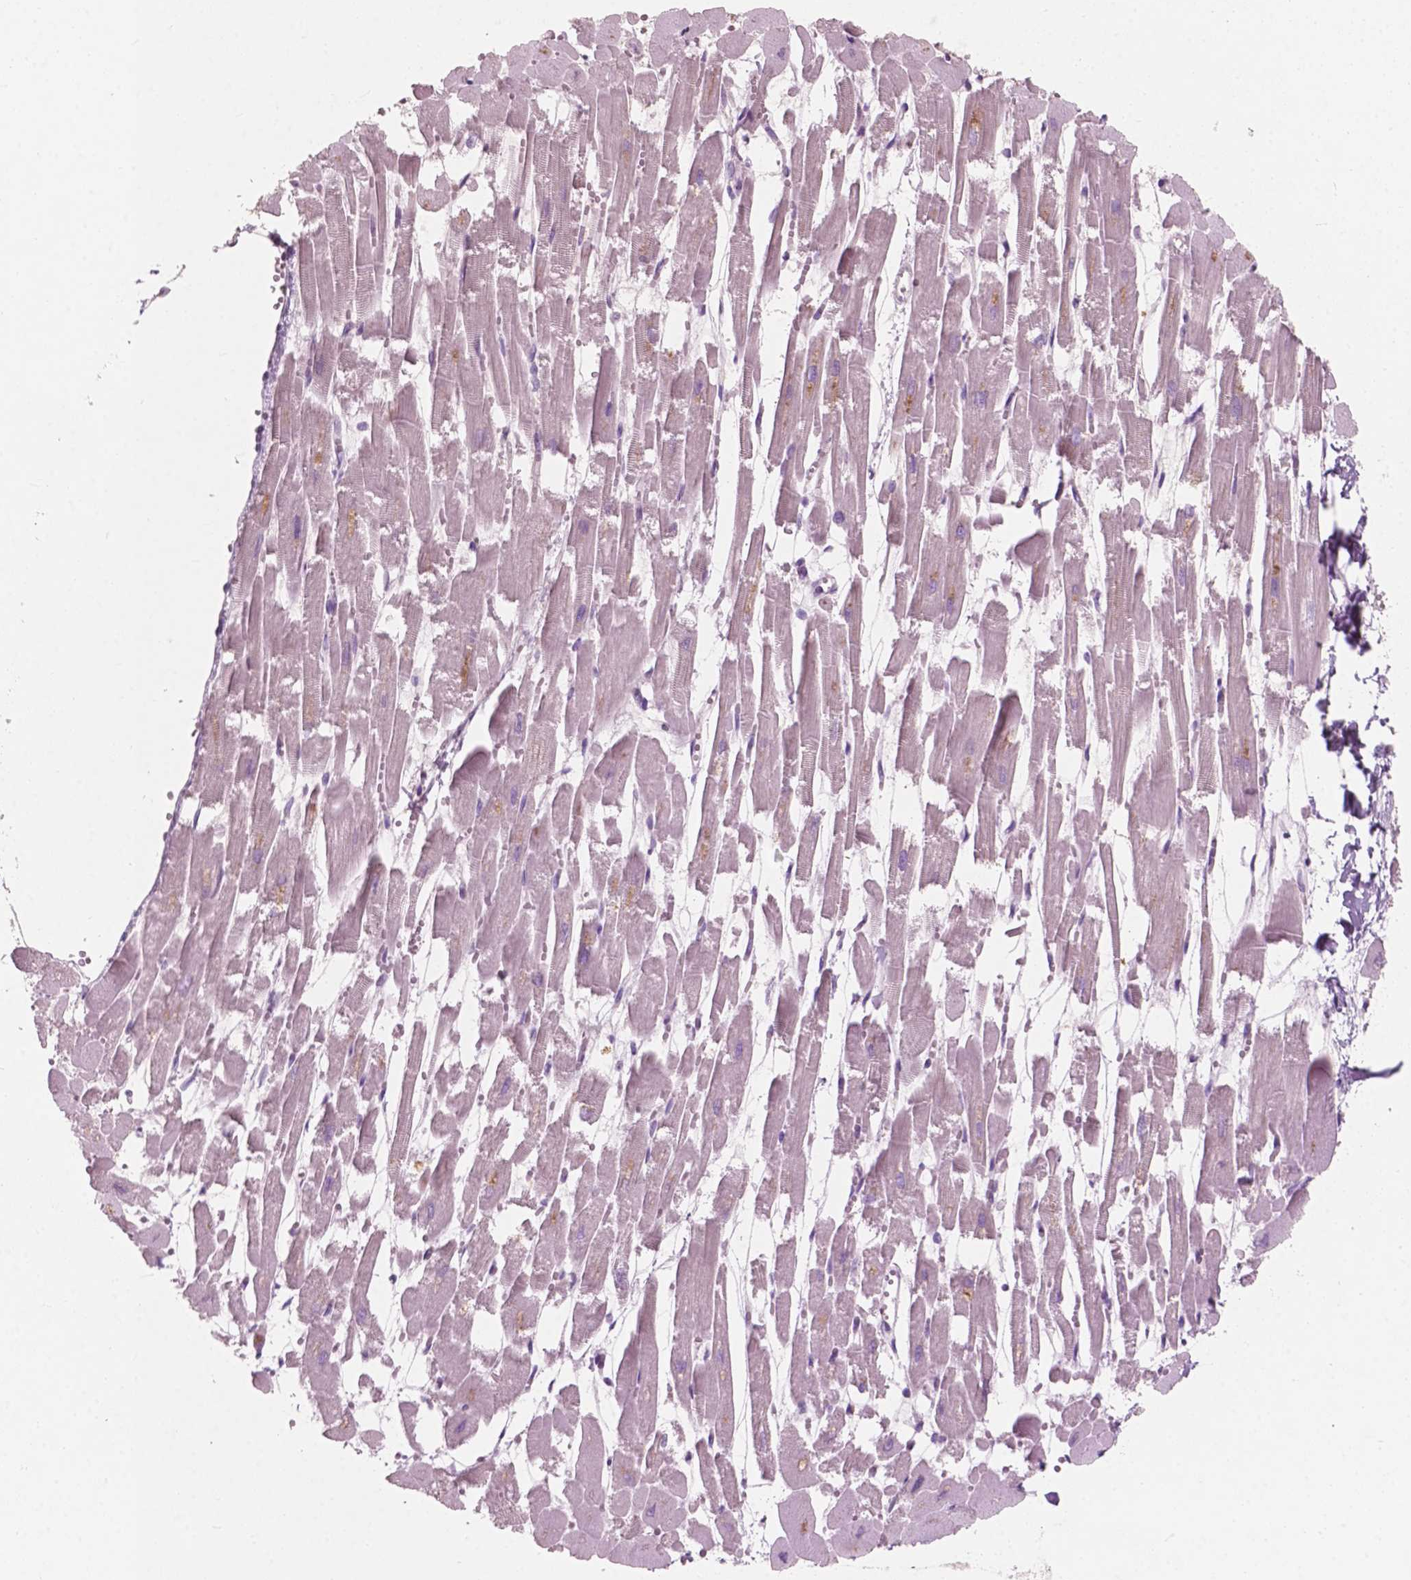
{"staining": {"intensity": "moderate", "quantity": "<25%", "location": "cytoplasmic/membranous"}, "tissue": "heart muscle", "cell_type": "Cardiomyocytes", "image_type": "normal", "snomed": [{"axis": "morphology", "description": "Normal tissue, NOS"}, {"axis": "topography", "description": "Heart"}], "caption": "IHC of normal heart muscle reveals low levels of moderate cytoplasmic/membranous expression in about <25% of cardiomyocytes. (IHC, brightfield microscopy, high magnification).", "gene": "AWAT1", "patient": {"sex": "female", "age": 52}}